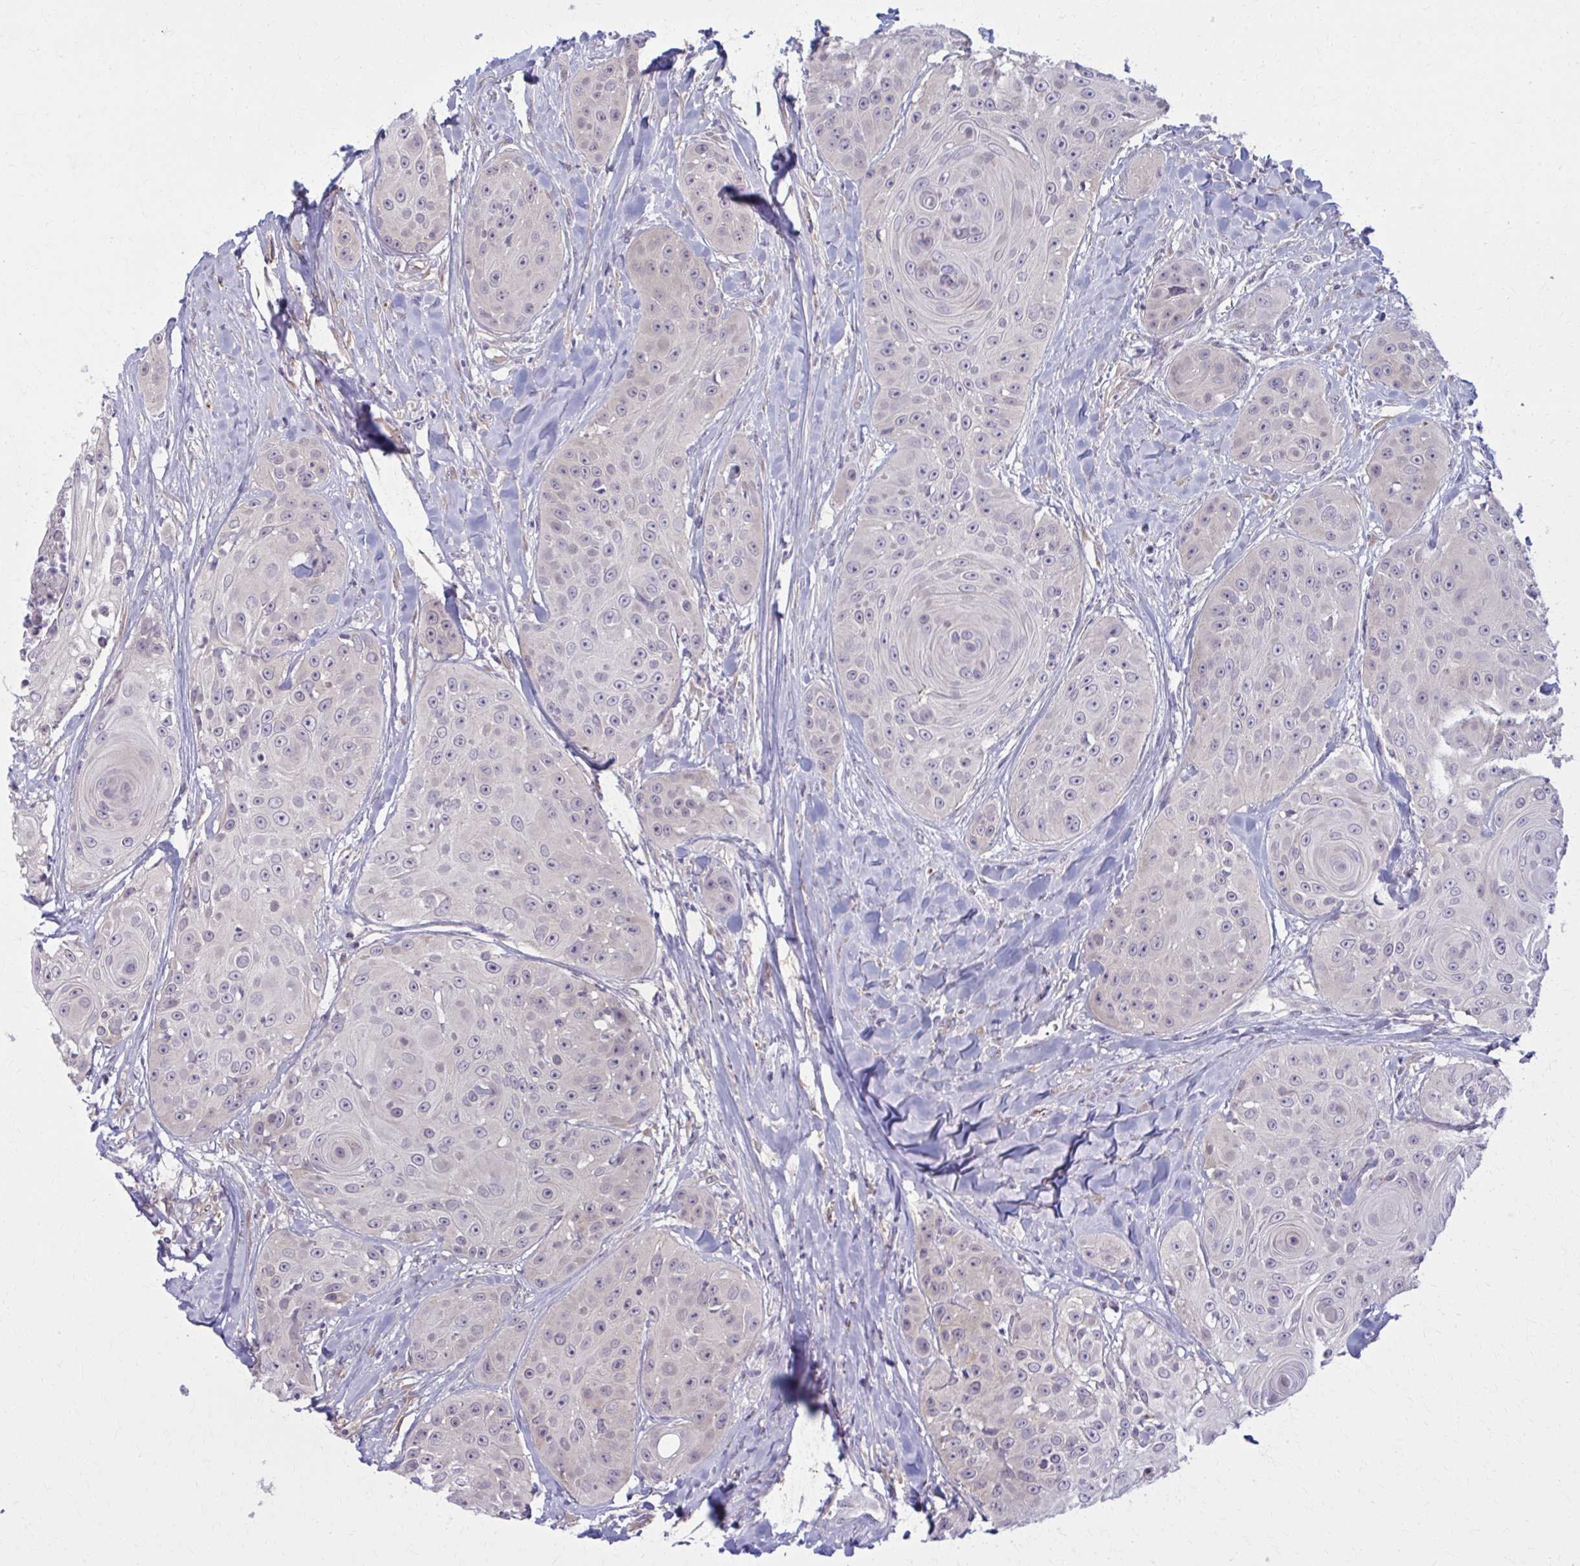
{"staining": {"intensity": "negative", "quantity": "none", "location": "none"}, "tissue": "head and neck cancer", "cell_type": "Tumor cells", "image_type": "cancer", "snomed": [{"axis": "morphology", "description": "Squamous cell carcinoma, NOS"}, {"axis": "topography", "description": "Head-Neck"}], "caption": "IHC photomicrograph of neoplastic tissue: head and neck squamous cell carcinoma stained with DAB exhibits no significant protein expression in tumor cells. (DAB immunohistochemistry (IHC), high magnification).", "gene": "NUMBL", "patient": {"sex": "male", "age": 83}}